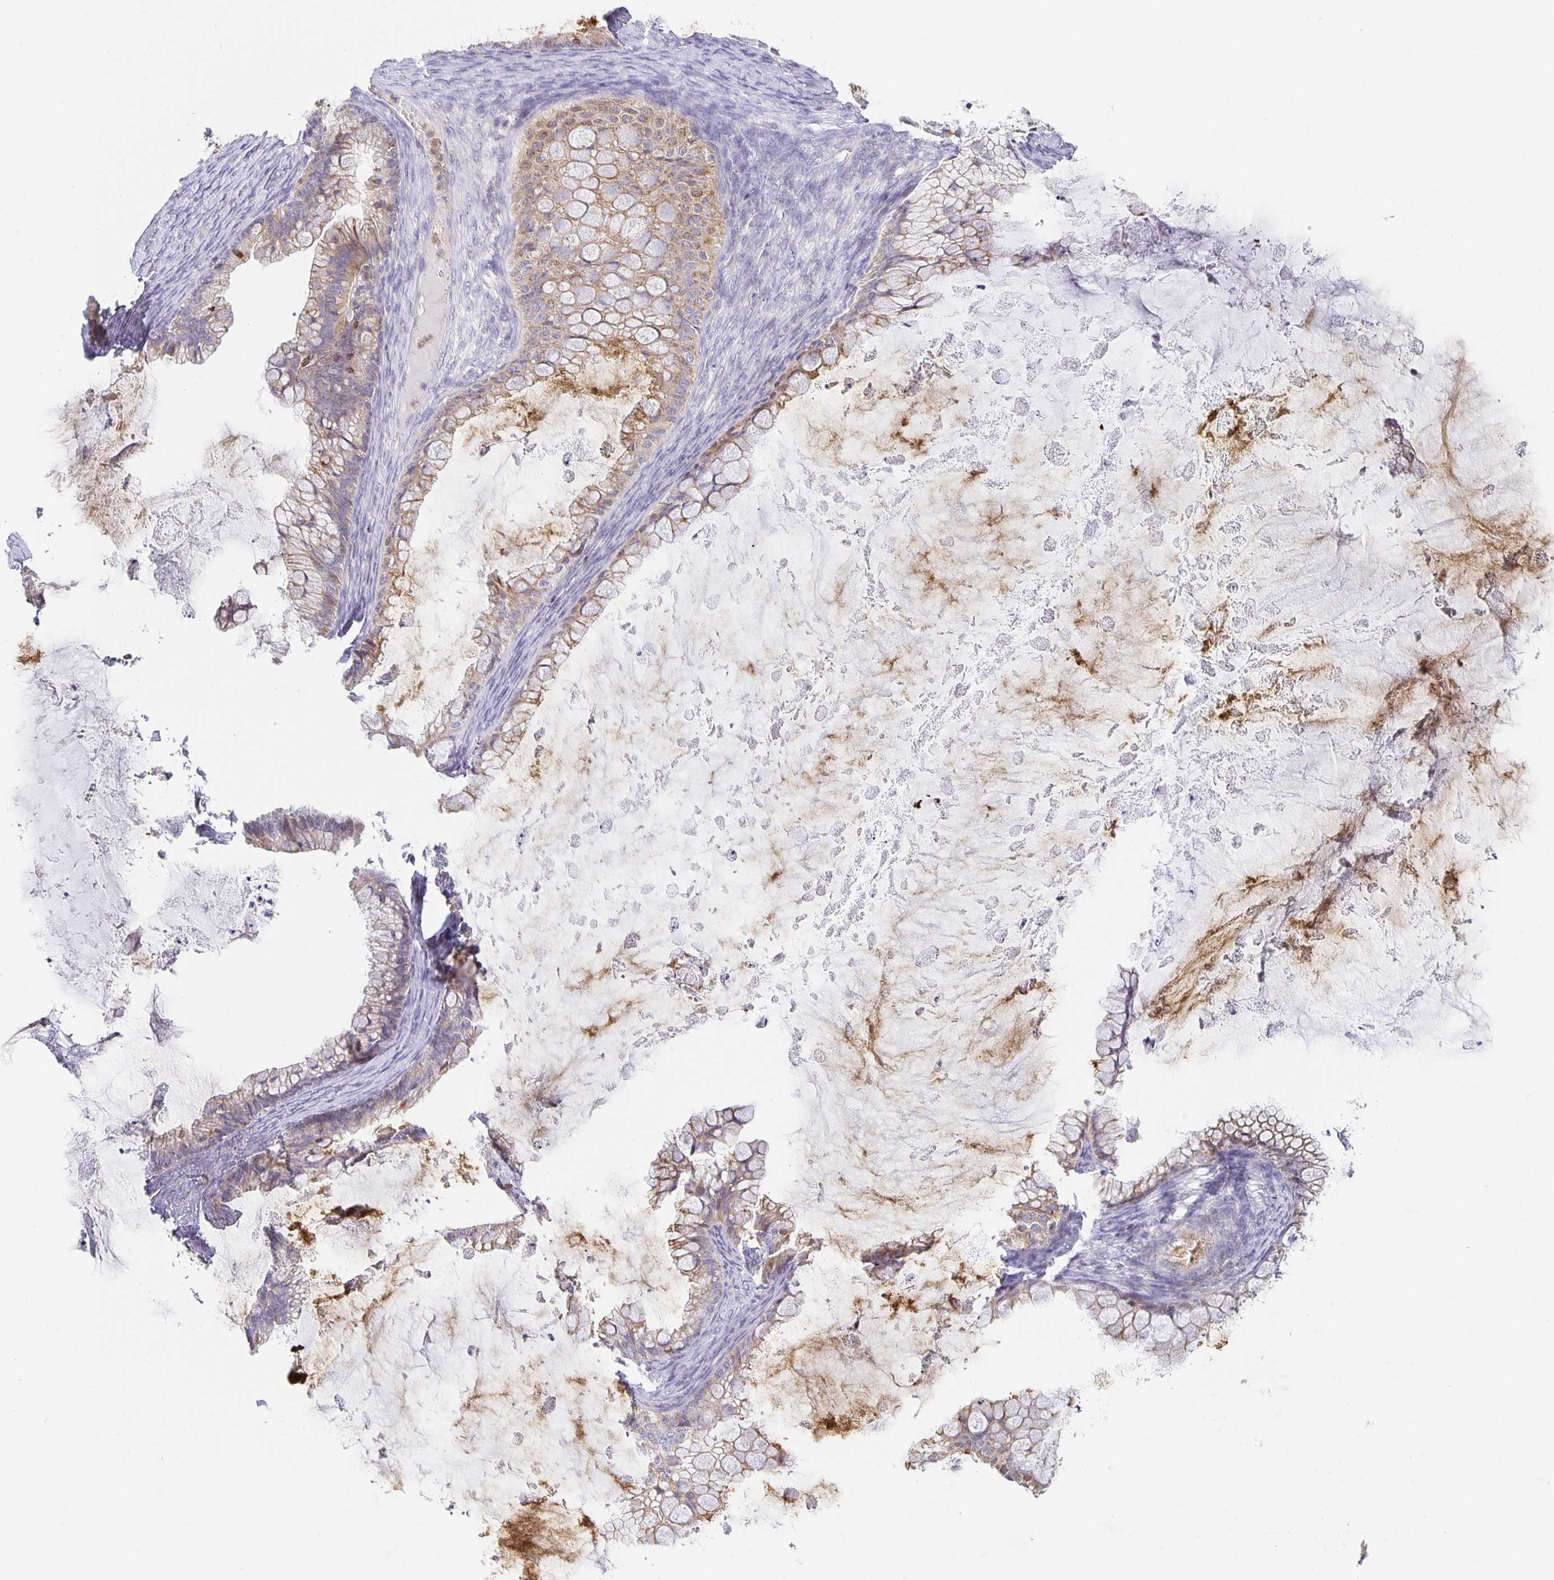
{"staining": {"intensity": "weak", "quantity": "25%-75%", "location": "cytoplasmic/membranous"}, "tissue": "ovarian cancer", "cell_type": "Tumor cells", "image_type": "cancer", "snomed": [{"axis": "morphology", "description": "Cystadenocarcinoma, mucinous, NOS"}, {"axis": "topography", "description": "Ovary"}], "caption": "IHC staining of ovarian cancer, which reveals low levels of weak cytoplasmic/membranous staining in about 25%-75% of tumor cells indicating weak cytoplasmic/membranous protein expression. The staining was performed using DAB (brown) for protein detection and nuclei were counterstained in hematoxylin (blue).", "gene": "FLRT3", "patient": {"sex": "female", "age": 35}}